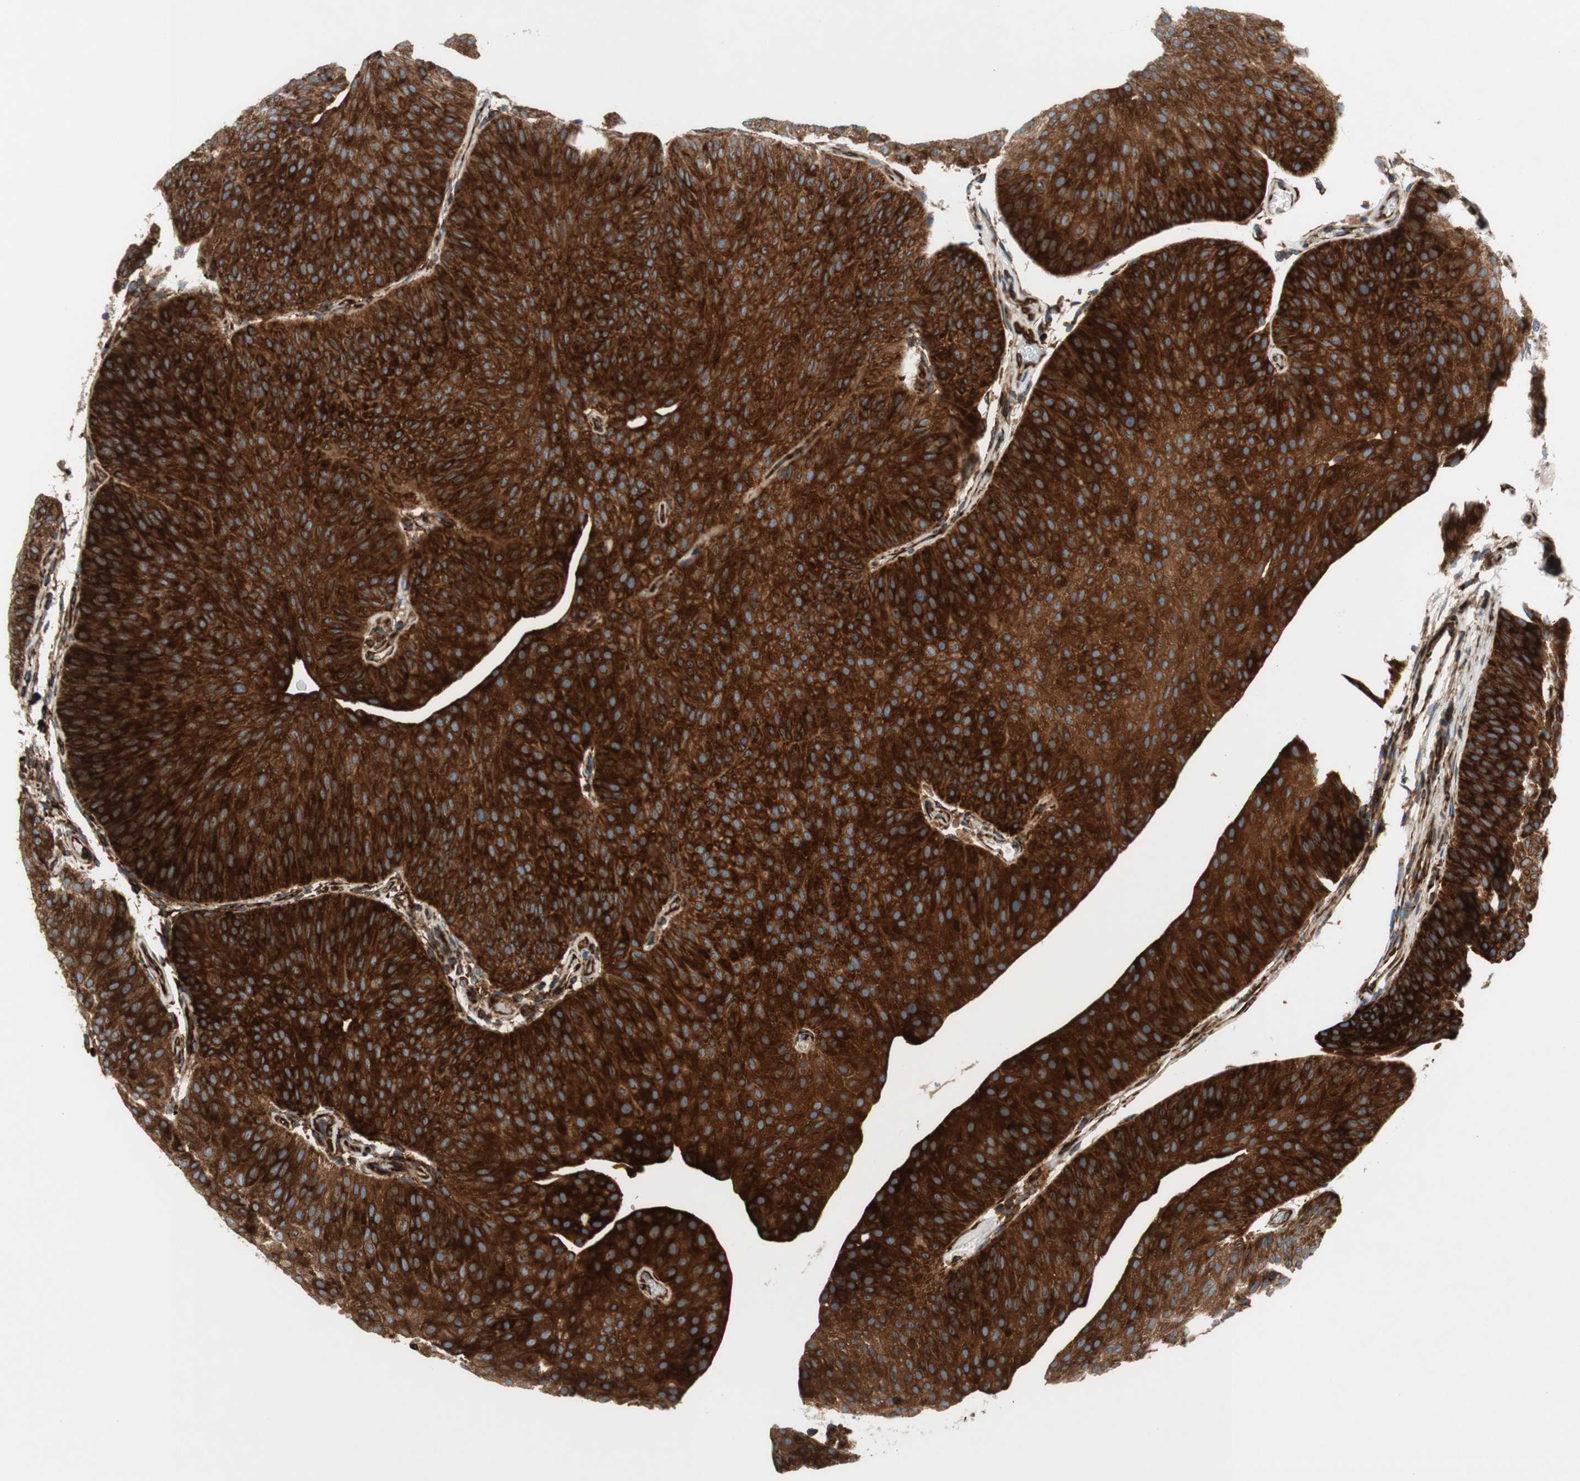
{"staining": {"intensity": "strong", "quantity": ">75%", "location": "cytoplasmic/membranous"}, "tissue": "urothelial cancer", "cell_type": "Tumor cells", "image_type": "cancer", "snomed": [{"axis": "morphology", "description": "Urothelial carcinoma, Low grade"}, {"axis": "topography", "description": "Urinary bladder"}], "caption": "Immunohistochemistry (IHC) (DAB) staining of urothelial cancer displays strong cytoplasmic/membranous protein staining in about >75% of tumor cells.", "gene": "CCN4", "patient": {"sex": "female", "age": 60}}